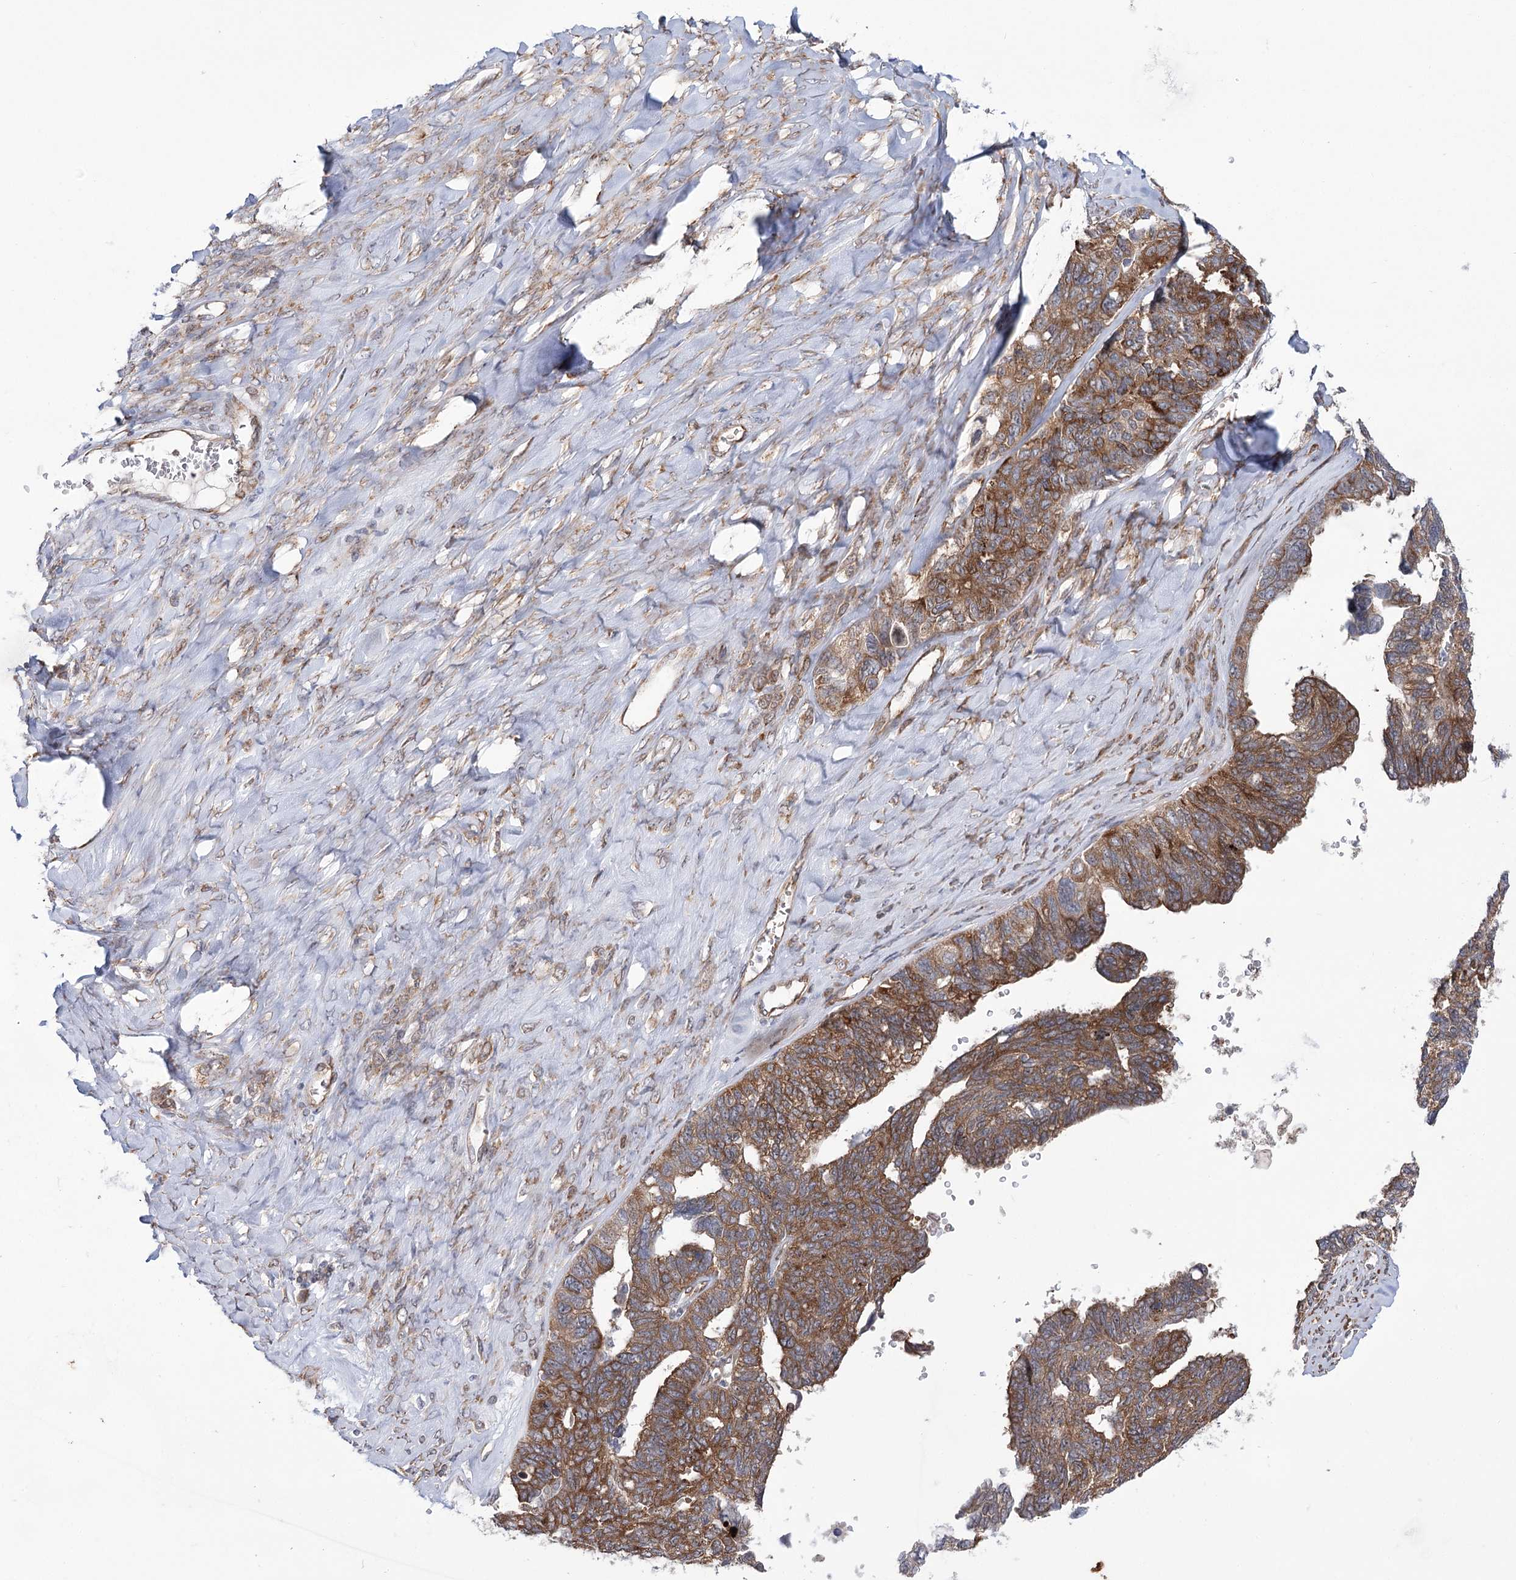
{"staining": {"intensity": "strong", "quantity": ">75%", "location": "cytoplasmic/membranous"}, "tissue": "ovarian cancer", "cell_type": "Tumor cells", "image_type": "cancer", "snomed": [{"axis": "morphology", "description": "Cystadenocarcinoma, serous, NOS"}, {"axis": "topography", "description": "Ovary"}], "caption": "A brown stain shows strong cytoplasmic/membranous positivity of a protein in ovarian cancer tumor cells.", "gene": "VWA2", "patient": {"sex": "female", "age": 79}}